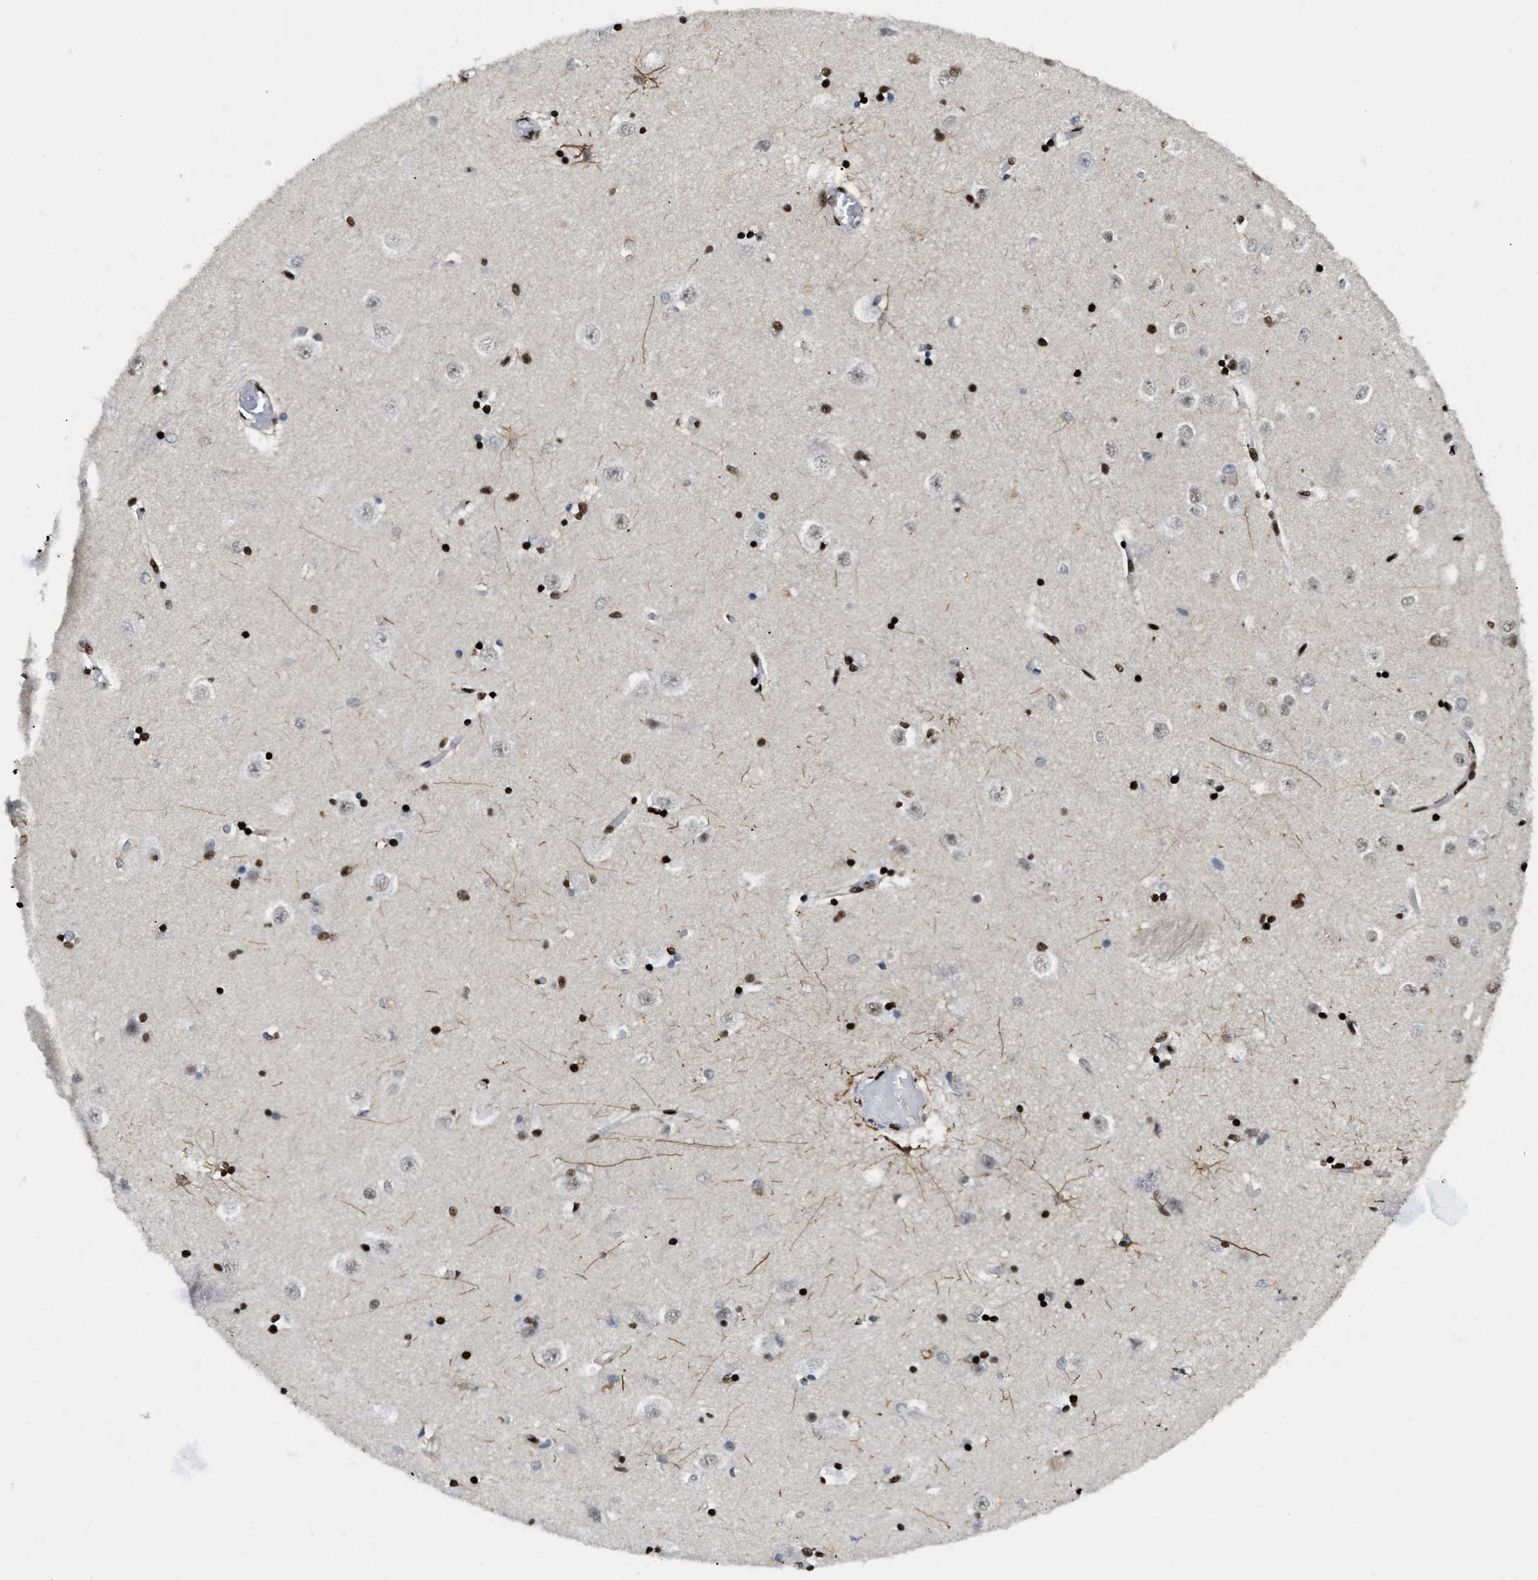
{"staining": {"intensity": "strong", "quantity": ">75%", "location": "nuclear"}, "tissue": "hippocampus", "cell_type": "Glial cells", "image_type": "normal", "snomed": [{"axis": "morphology", "description": "Normal tissue, NOS"}, {"axis": "topography", "description": "Hippocampus"}], "caption": "There is high levels of strong nuclear expression in glial cells of unremarkable hippocampus, as demonstrated by immunohistochemical staining (brown color).", "gene": "NUMA1", "patient": {"sex": "male", "age": 45}}